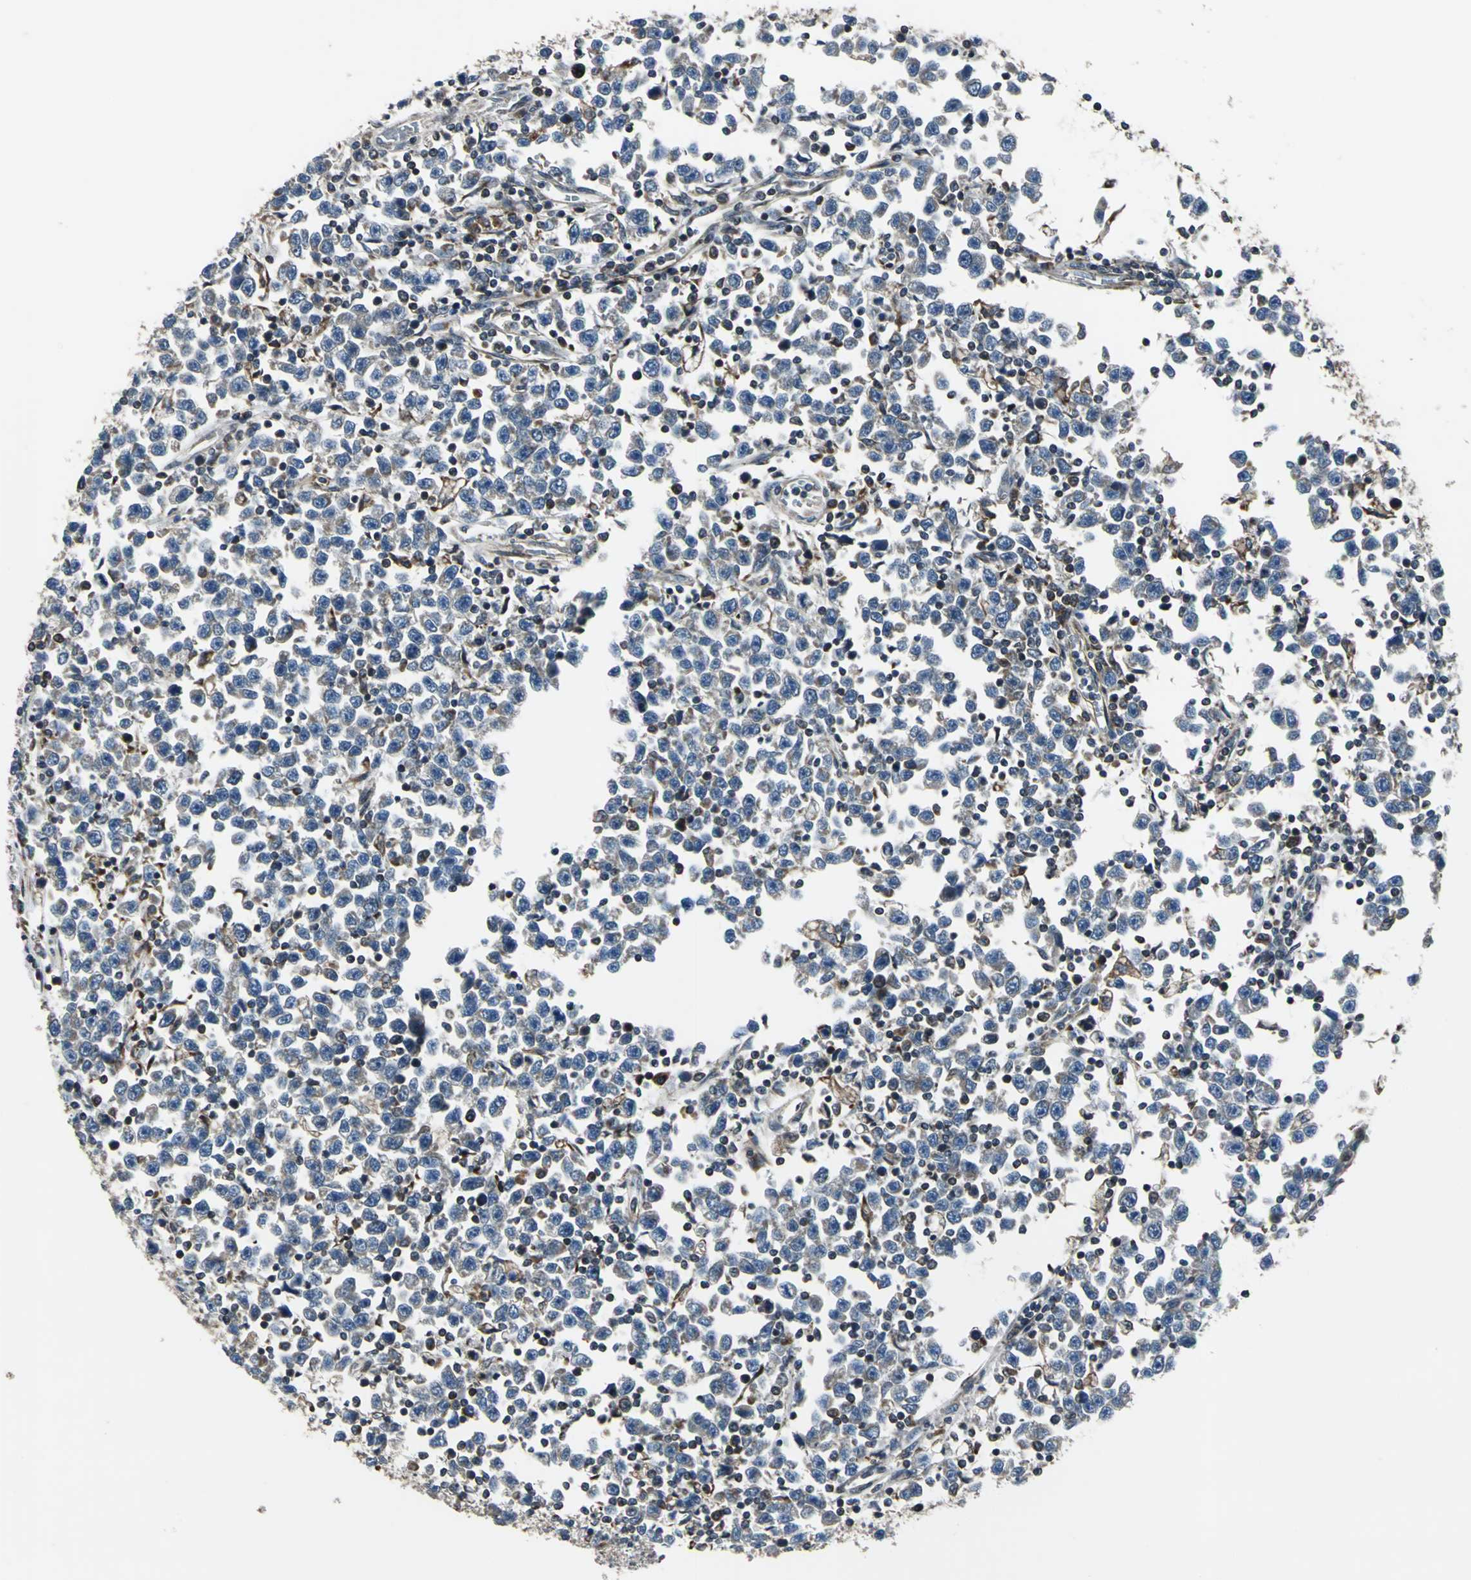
{"staining": {"intensity": "weak", "quantity": "<25%", "location": "cytoplasmic/membranous"}, "tissue": "testis cancer", "cell_type": "Tumor cells", "image_type": "cancer", "snomed": [{"axis": "morphology", "description": "Seminoma, NOS"}, {"axis": "topography", "description": "Testis"}], "caption": "IHC of testis seminoma demonstrates no staining in tumor cells.", "gene": "HTATIP2", "patient": {"sex": "male", "age": 43}}